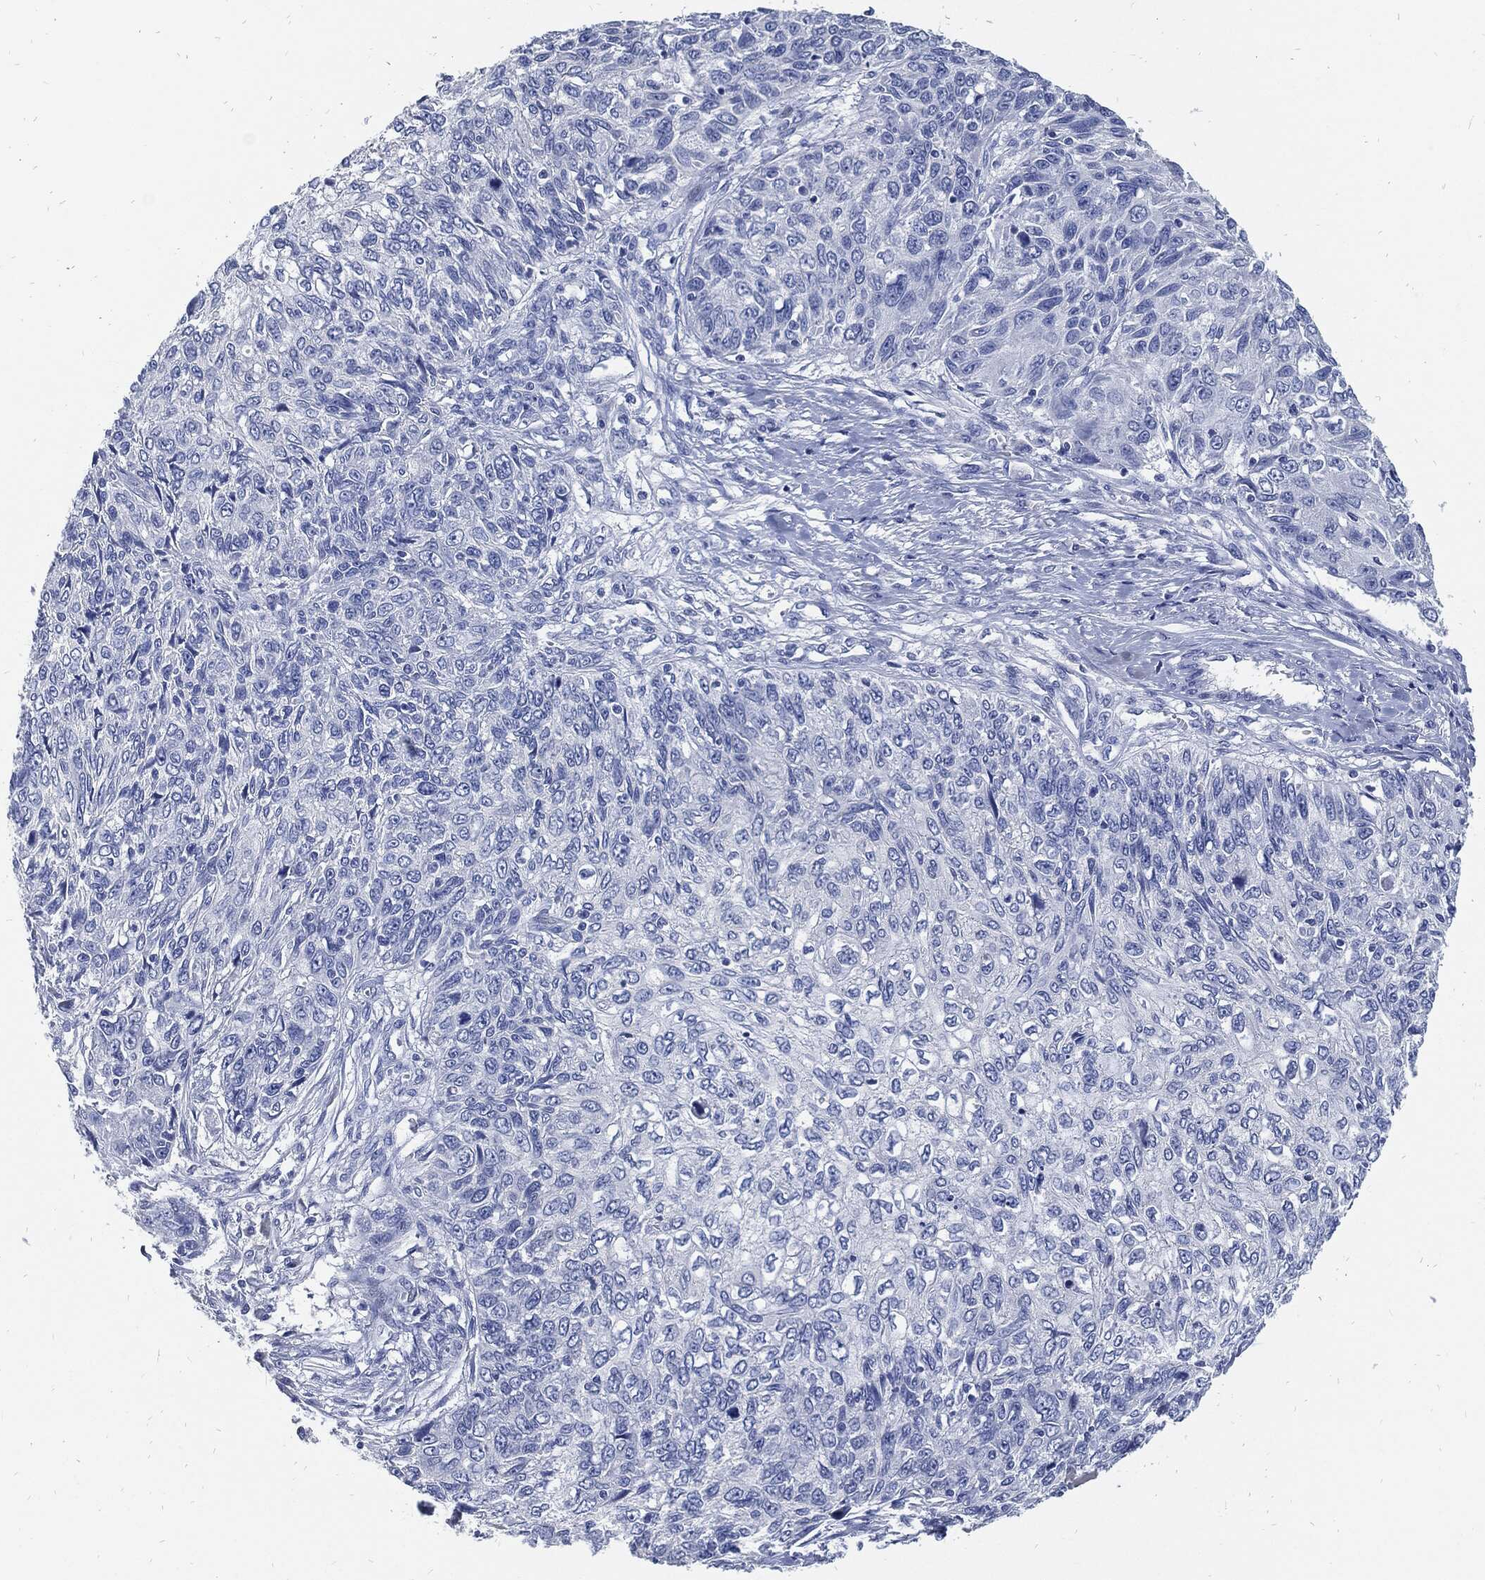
{"staining": {"intensity": "negative", "quantity": "none", "location": "none"}, "tissue": "skin cancer", "cell_type": "Tumor cells", "image_type": "cancer", "snomed": [{"axis": "morphology", "description": "Squamous cell carcinoma, NOS"}, {"axis": "topography", "description": "Skin"}], "caption": "This is a photomicrograph of immunohistochemistry (IHC) staining of squamous cell carcinoma (skin), which shows no staining in tumor cells.", "gene": "FABP4", "patient": {"sex": "male", "age": 92}}